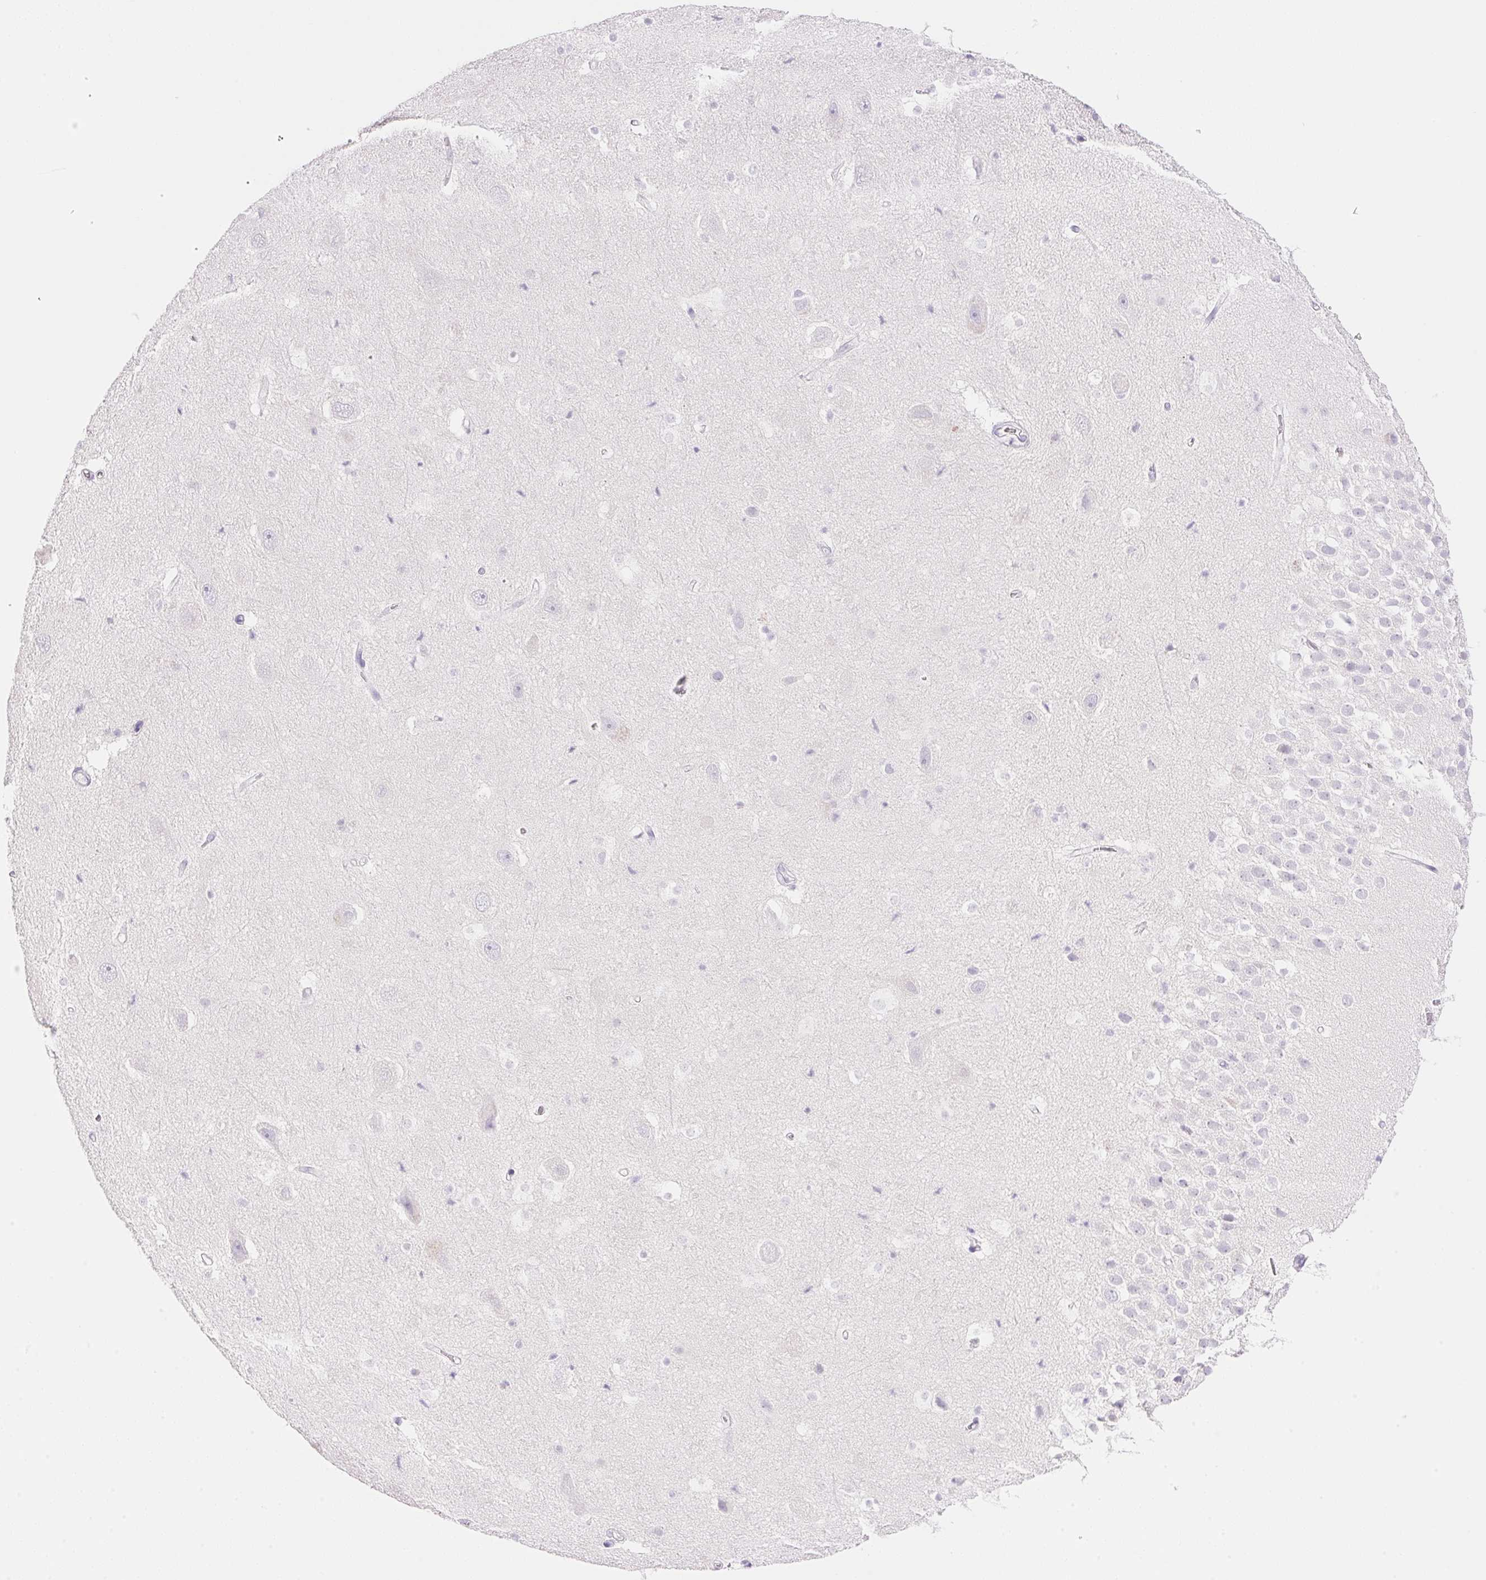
{"staining": {"intensity": "negative", "quantity": "none", "location": "none"}, "tissue": "hippocampus", "cell_type": "Glial cells", "image_type": "normal", "snomed": [{"axis": "morphology", "description": "Normal tissue, NOS"}, {"axis": "topography", "description": "Hippocampus"}], "caption": "Human hippocampus stained for a protein using IHC demonstrates no positivity in glial cells.", "gene": "DHCR24", "patient": {"sex": "male", "age": 26}}